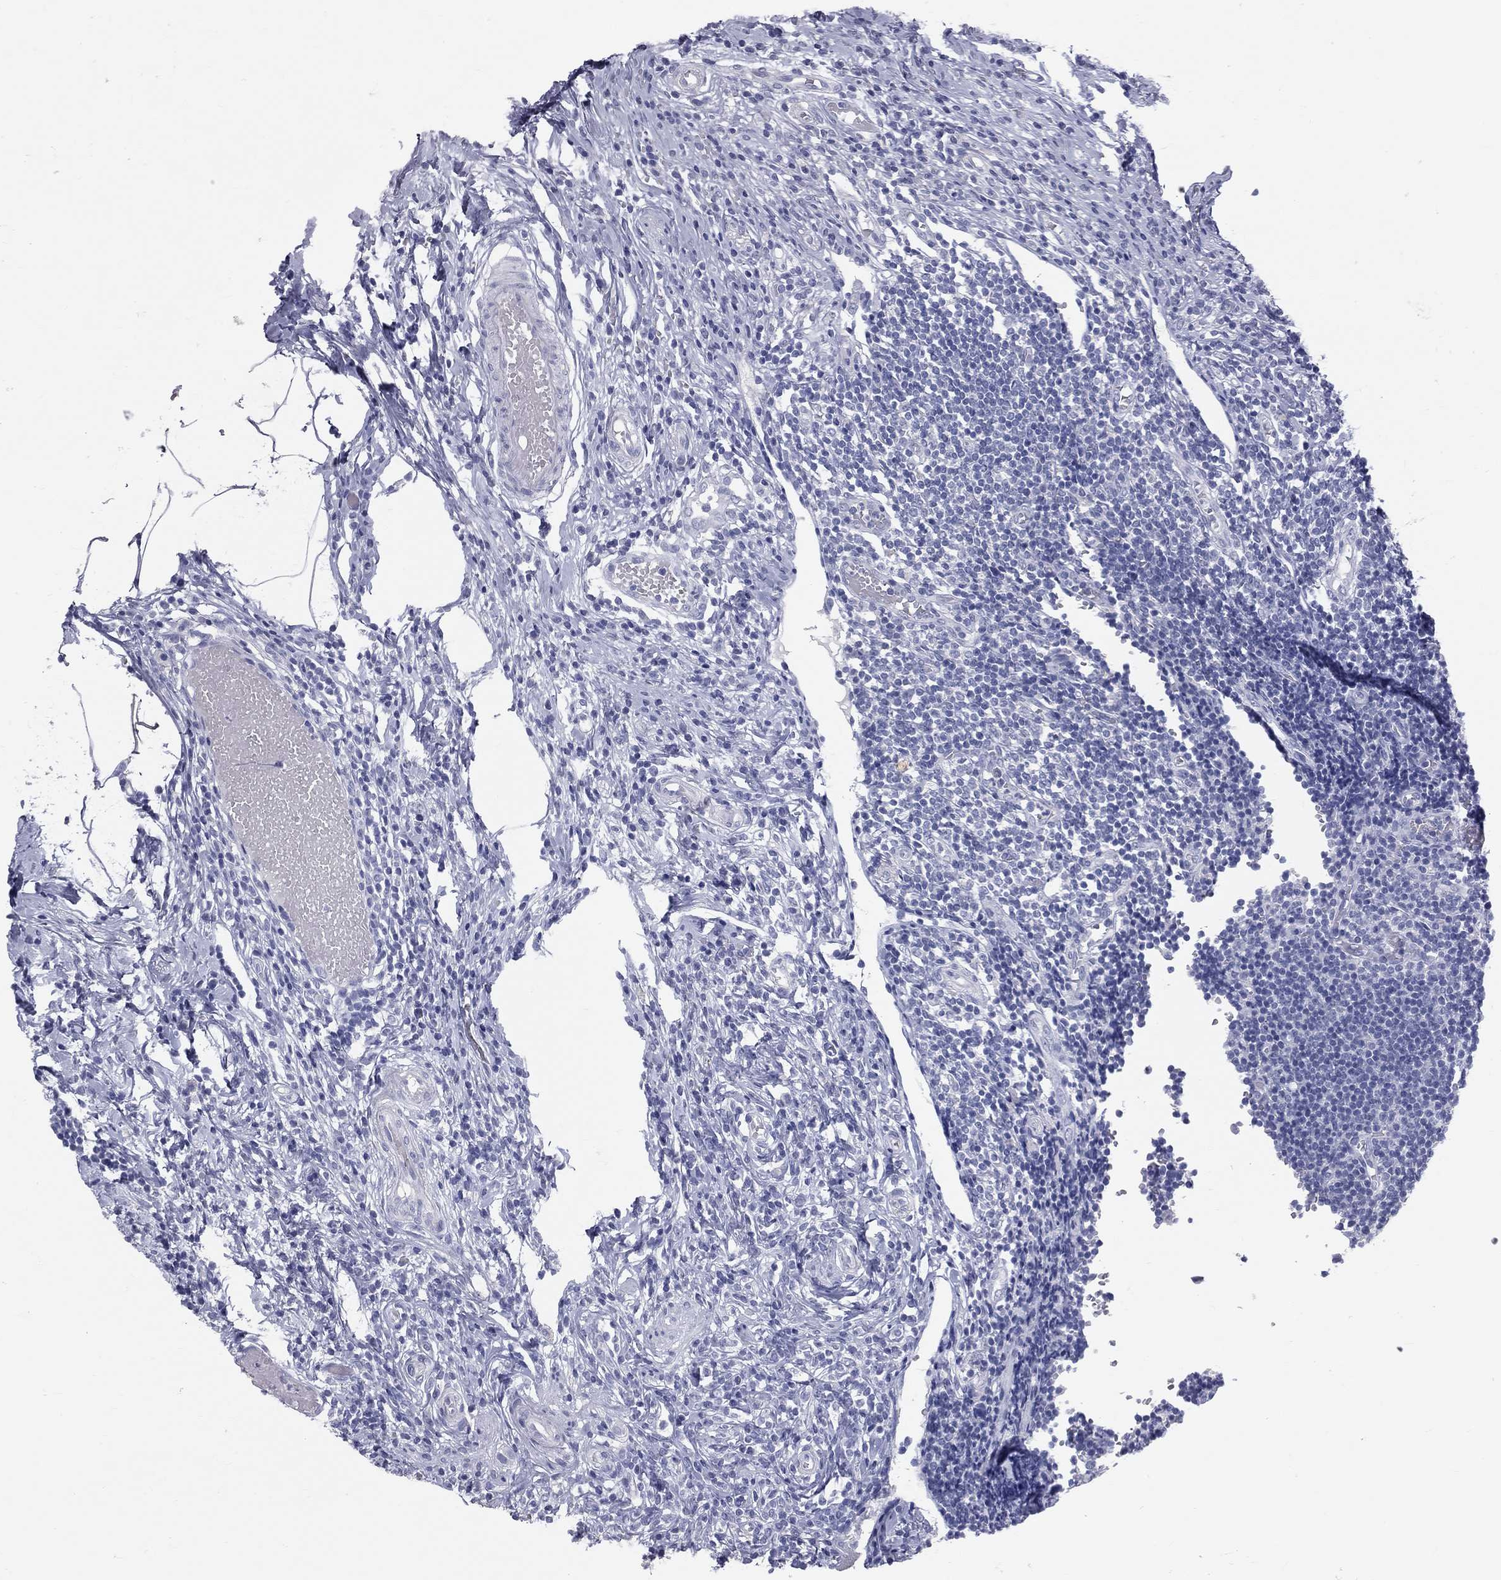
{"staining": {"intensity": "negative", "quantity": "none", "location": "none"}, "tissue": "appendix", "cell_type": "Glandular cells", "image_type": "normal", "snomed": [{"axis": "morphology", "description": "Normal tissue, NOS"}, {"axis": "topography", "description": "Appendix"}], "caption": "High power microscopy histopathology image of an immunohistochemistry (IHC) histopathology image of unremarkable appendix, revealing no significant expression in glandular cells.", "gene": "TFPI2", "patient": {"sex": "female", "age": 40}}